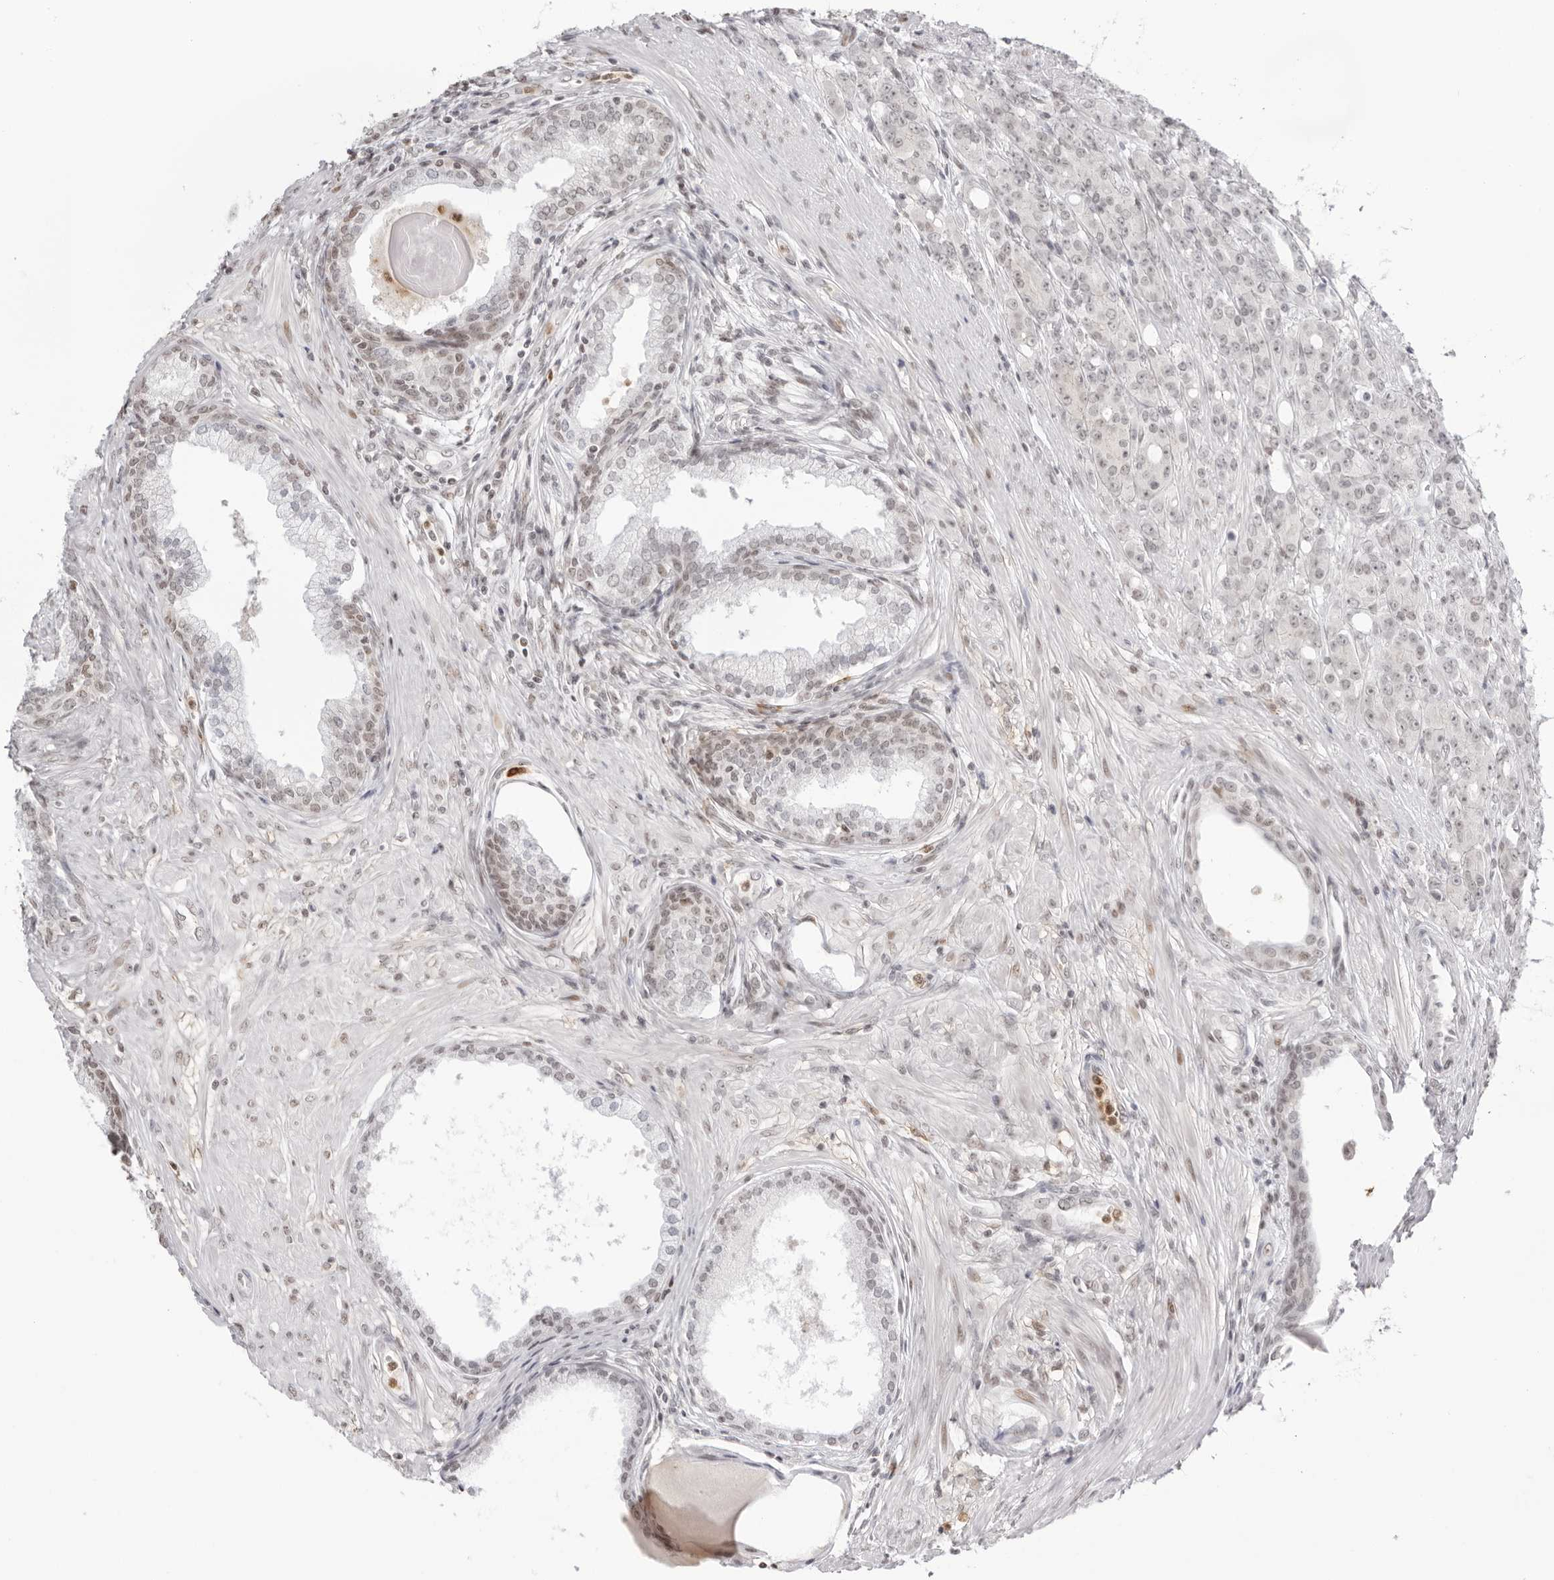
{"staining": {"intensity": "weak", "quantity": "25%-75%", "location": "nuclear"}, "tissue": "prostate cancer", "cell_type": "Tumor cells", "image_type": "cancer", "snomed": [{"axis": "morphology", "description": "Adenocarcinoma, High grade"}, {"axis": "topography", "description": "Prostate"}], "caption": "High-power microscopy captured an immunohistochemistry (IHC) micrograph of prostate cancer (adenocarcinoma (high-grade)), revealing weak nuclear staining in approximately 25%-75% of tumor cells. (Stains: DAB (3,3'-diaminobenzidine) in brown, nuclei in blue, Microscopy: brightfield microscopy at high magnification).", "gene": "RNF146", "patient": {"sex": "male", "age": 62}}